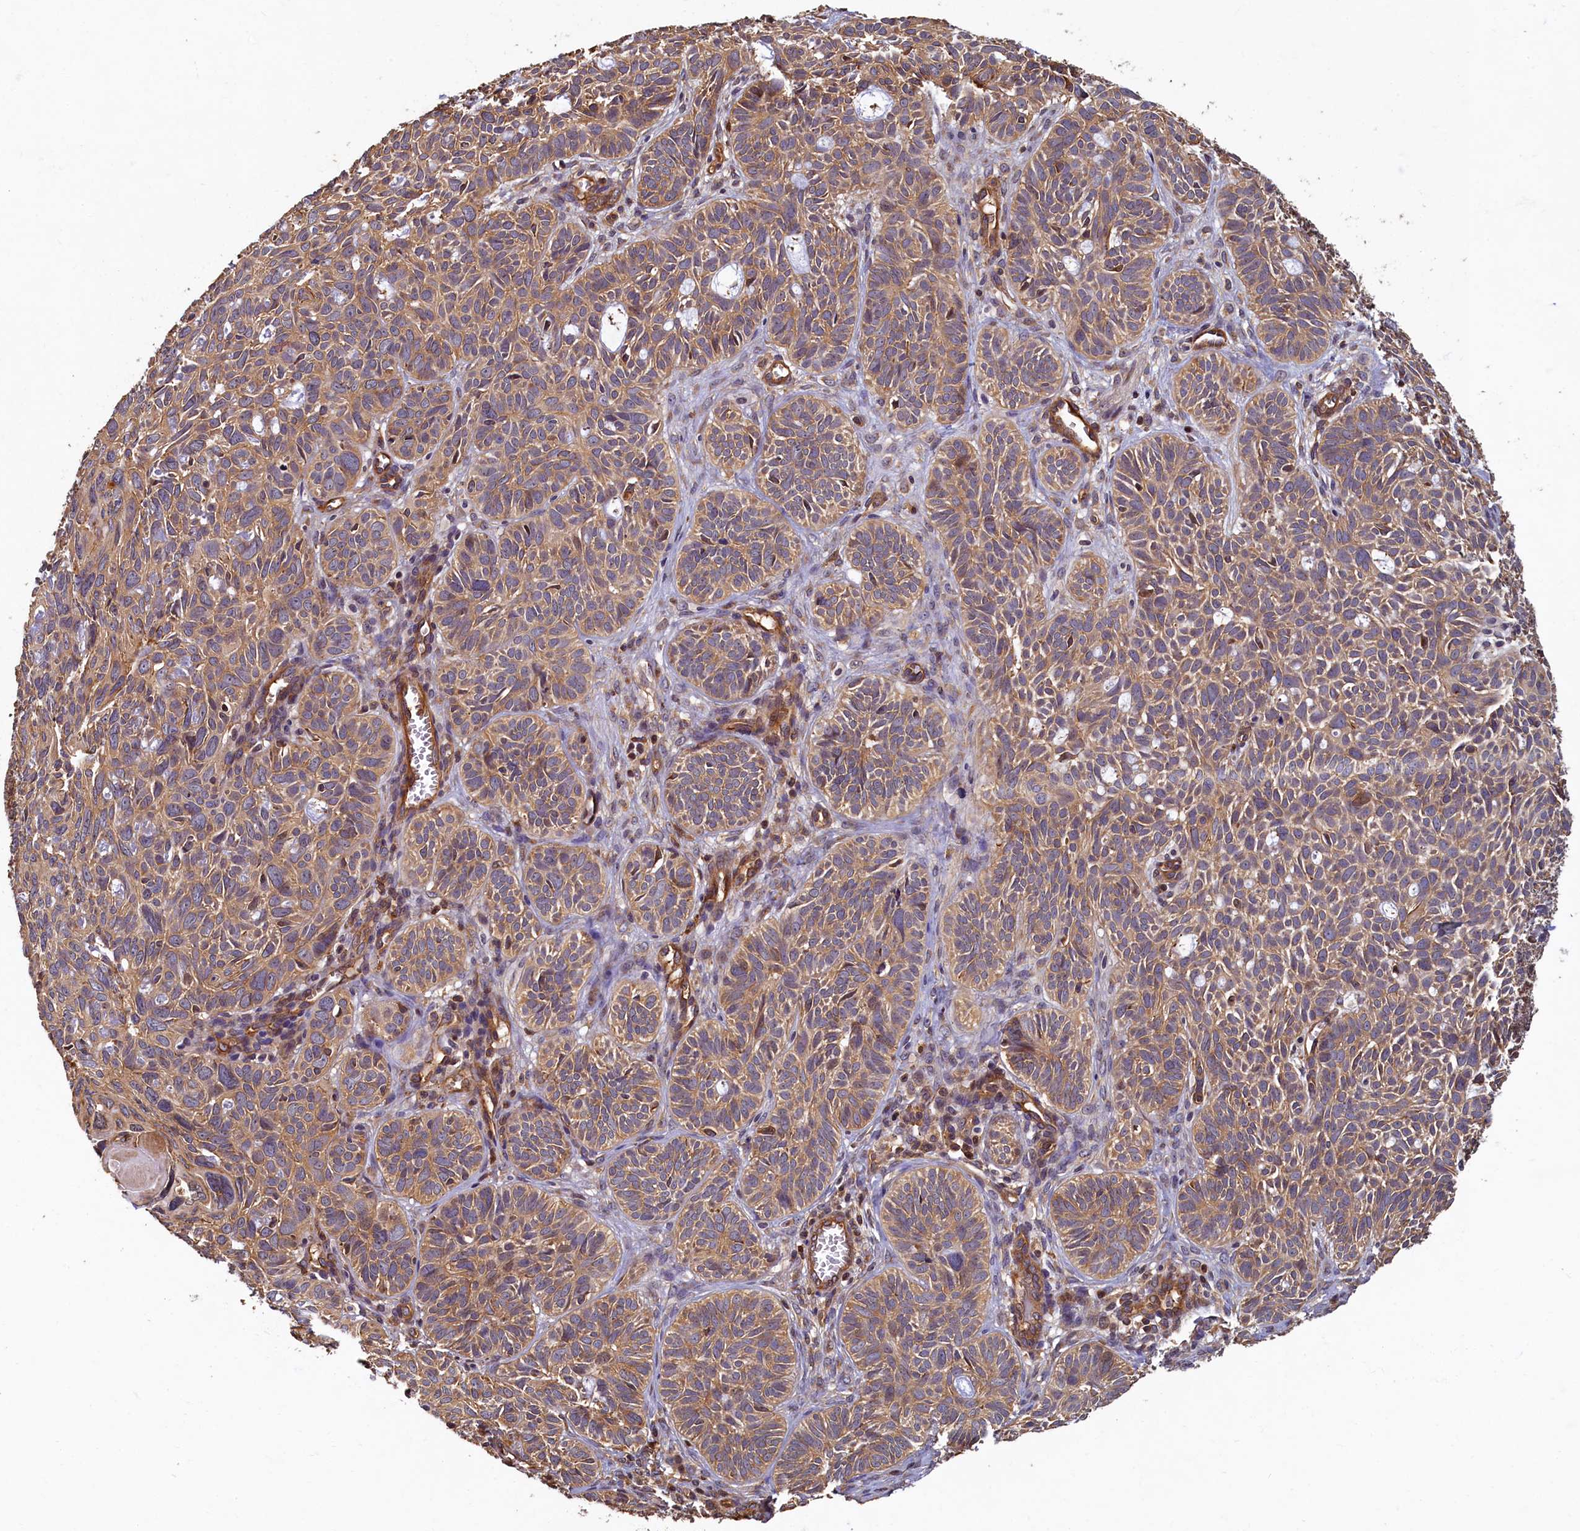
{"staining": {"intensity": "moderate", "quantity": ">75%", "location": "cytoplasmic/membranous"}, "tissue": "skin cancer", "cell_type": "Tumor cells", "image_type": "cancer", "snomed": [{"axis": "morphology", "description": "Basal cell carcinoma"}, {"axis": "topography", "description": "Skin"}], "caption": "A micrograph showing moderate cytoplasmic/membranous positivity in about >75% of tumor cells in basal cell carcinoma (skin), as visualized by brown immunohistochemical staining.", "gene": "CCDC102B", "patient": {"sex": "male", "age": 69}}